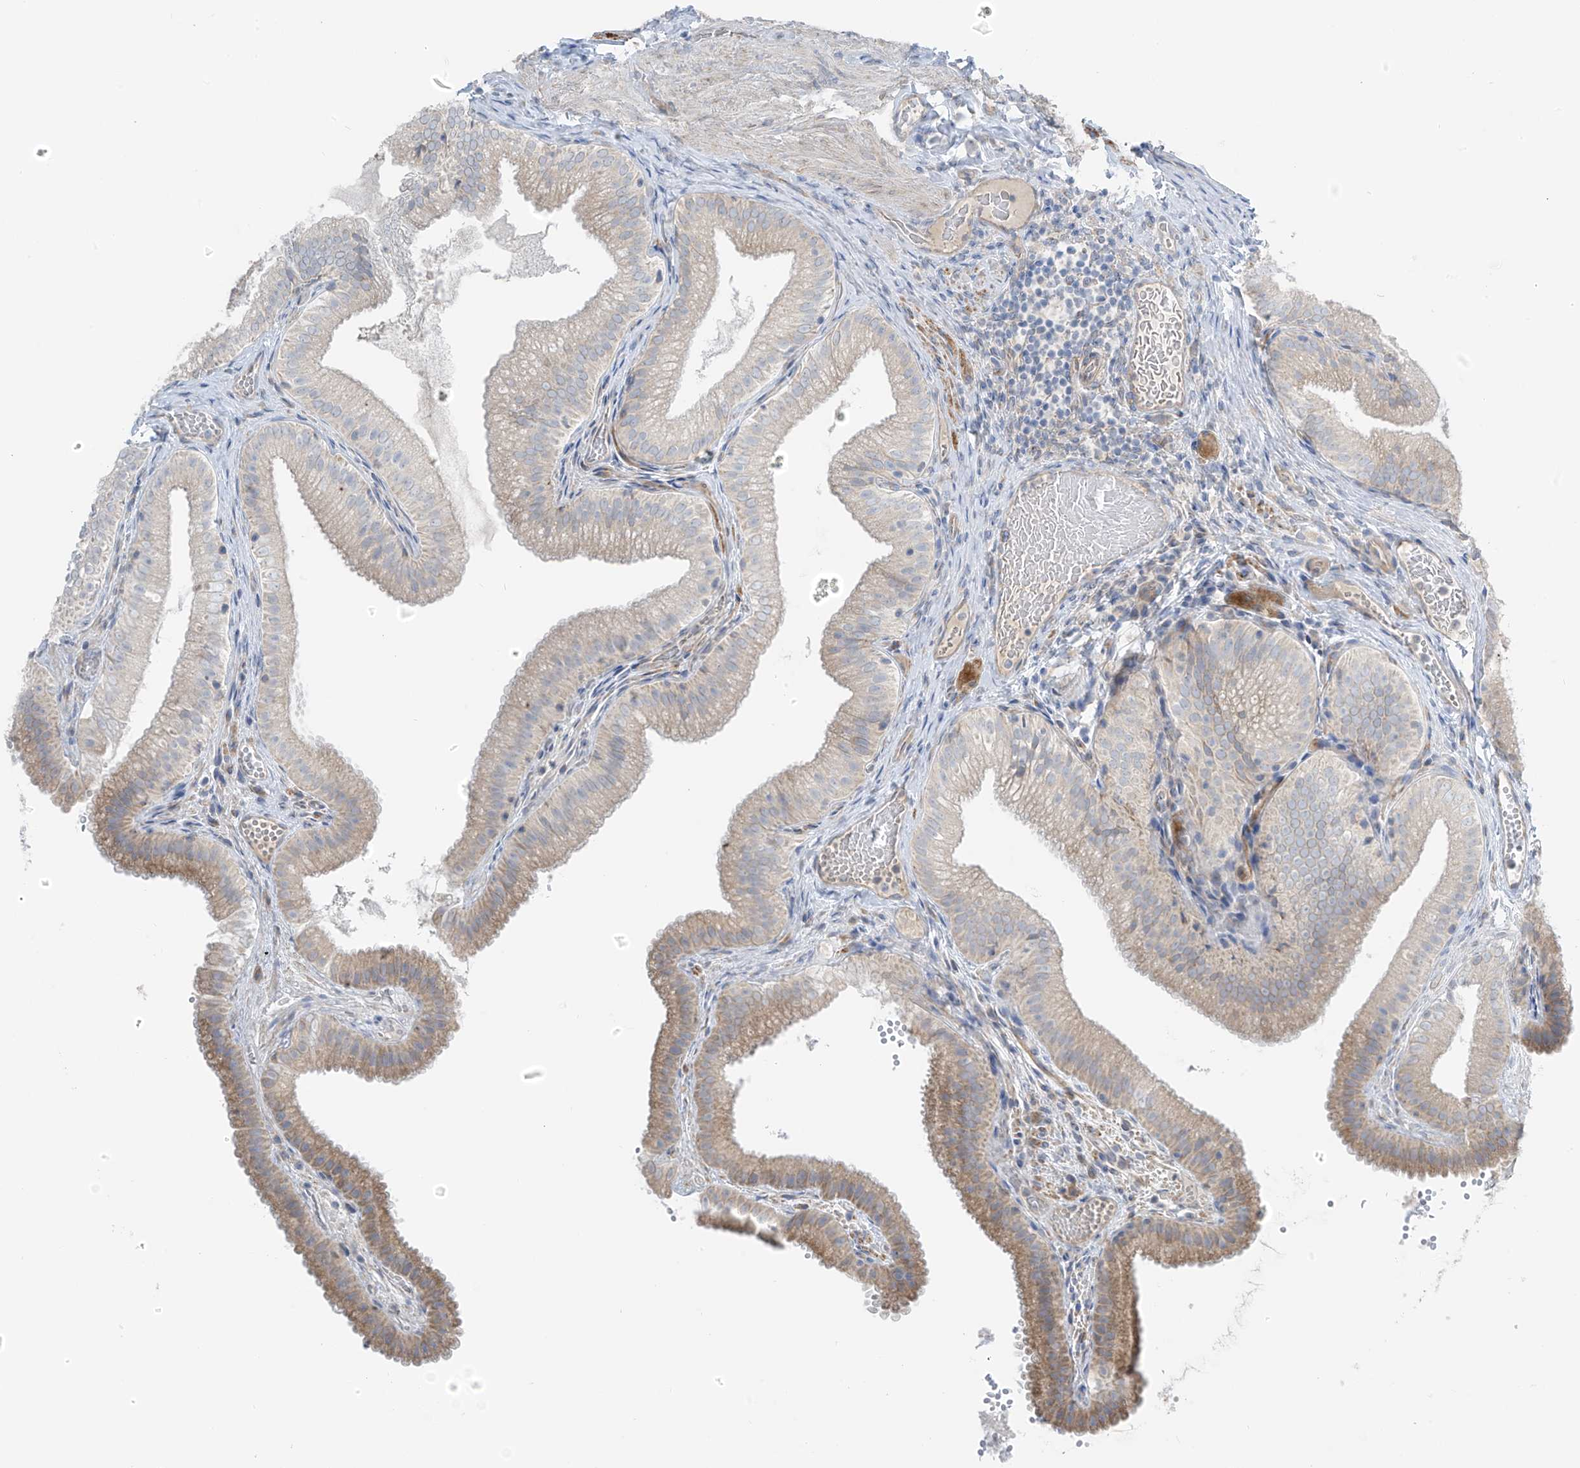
{"staining": {"intensity": "moderate", "quantity": "25%-75%", "location": "cytoplasmic/membranous"}, "tissue": "gallbladder", "cell_type": "Glandular cells", "image_type": "normal", "snomed": [{"axis": "morphology", "description": "Normal tissue, NOS"}, {"axis": "topography", "description": "Gallbladder"}], "caption": "About 25%-75% of glandular cells in normal gallbladder exhibit moderate cytoplasmic/membranous protein positivity as visualized by brown immunohistochemical staining.", "gene": "NALCN", "patient": {"sex": "female", "age": 30}}